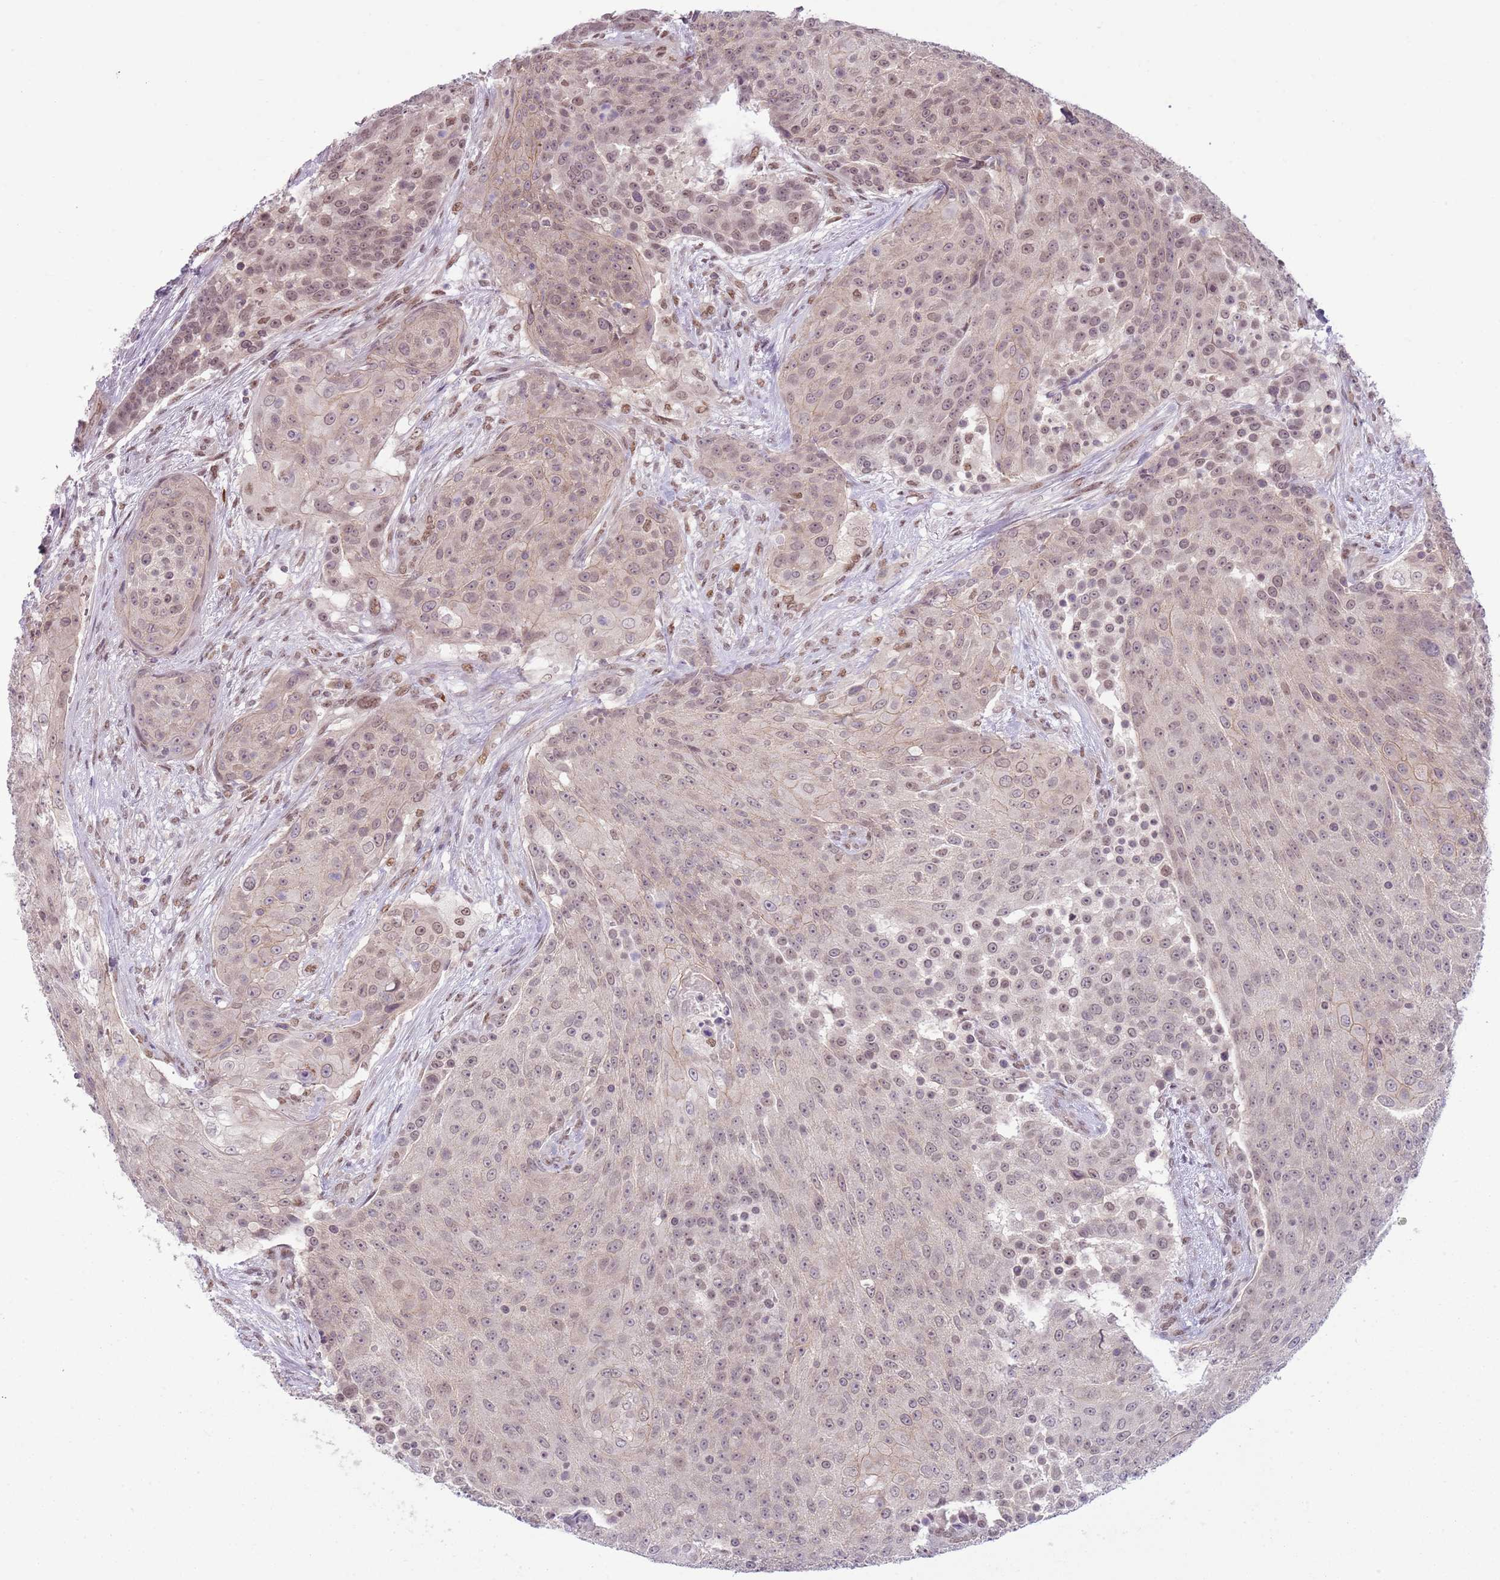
{"staining": {"intensity": "weak", "quantity": "25%-75%", "location": "nuclear"}, "tissue": "urothelial cancer", "cell_type": "Tumor cells", "image_type": "cancer", "snomed": [{"axis": "morphology", "description": "Urothelial carcinoma, High grade"}, {"axis": "topography", "description": "Urinary bladder"}], "caption": "Urothelial cancer was stained to show a protein in brown. There is low levels of weak nuclear staining in approximately 25%-75% of tumor cells. The staining is performed using DAB brown chromogen to label protein expression. The nuclei are counter-stained blue using hematoxylin.", "gene": "TM2D1", "patient": {"sex": "female", "age": 63}}